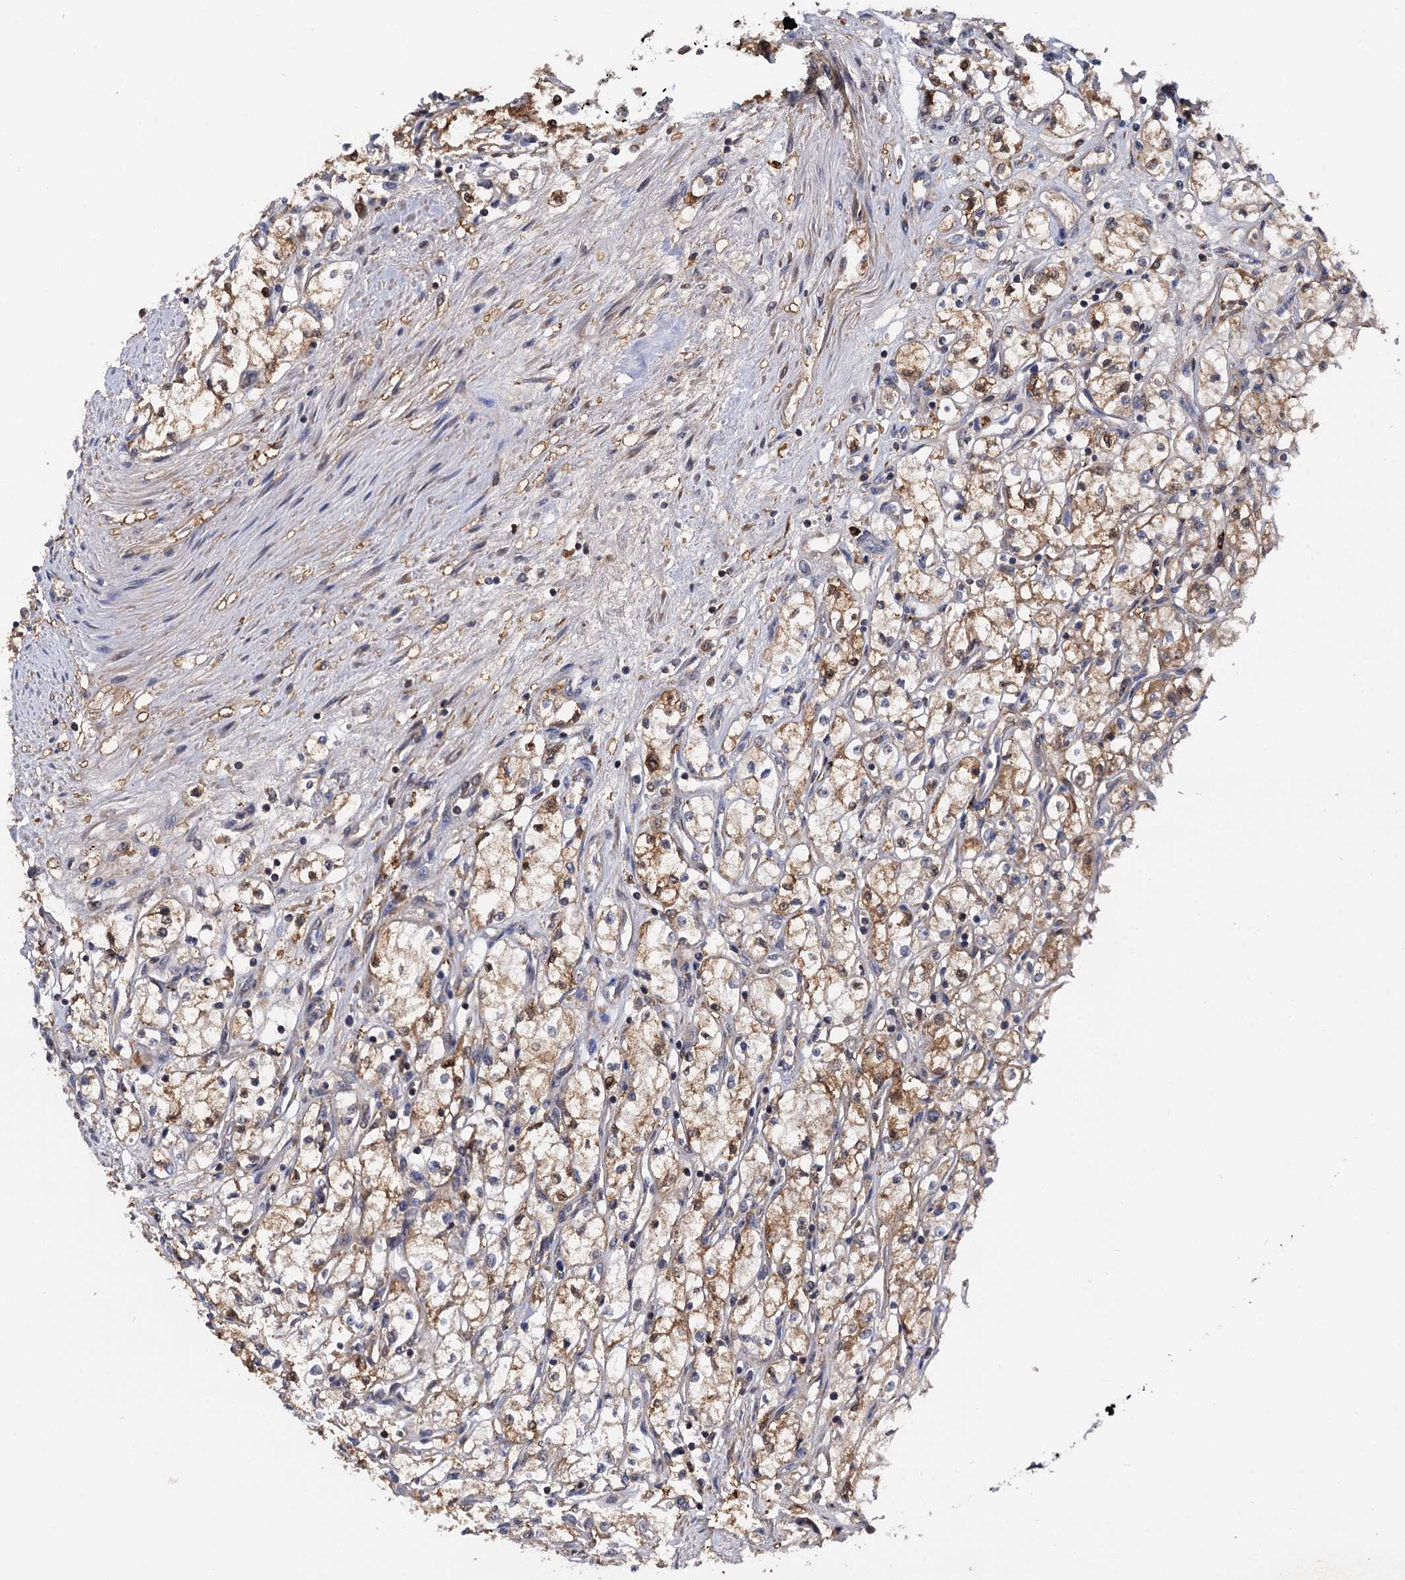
{"staining": {"intensity": "moderate", "quantity": ">75%", "location": "cytoplasmic/membranous"}, "tissue": "renal cancer", "cell_type": "Tumor cells", "image_type": "cancer", "snomed": [{"axis": "morphology", "description": "Adenocarcinoma, NOS"}, {"axis": "topography", "description": "Kidney"}], "caption": "This histopathology image shows immunohistochemistry staining of human renal cancer (adenocarcinoma), with medium moderate cytoplasmic/membranous staining in about >75% of tumor cells.", "gene": "SELENOP", "patient": {"sex": "male", "age": 59}}